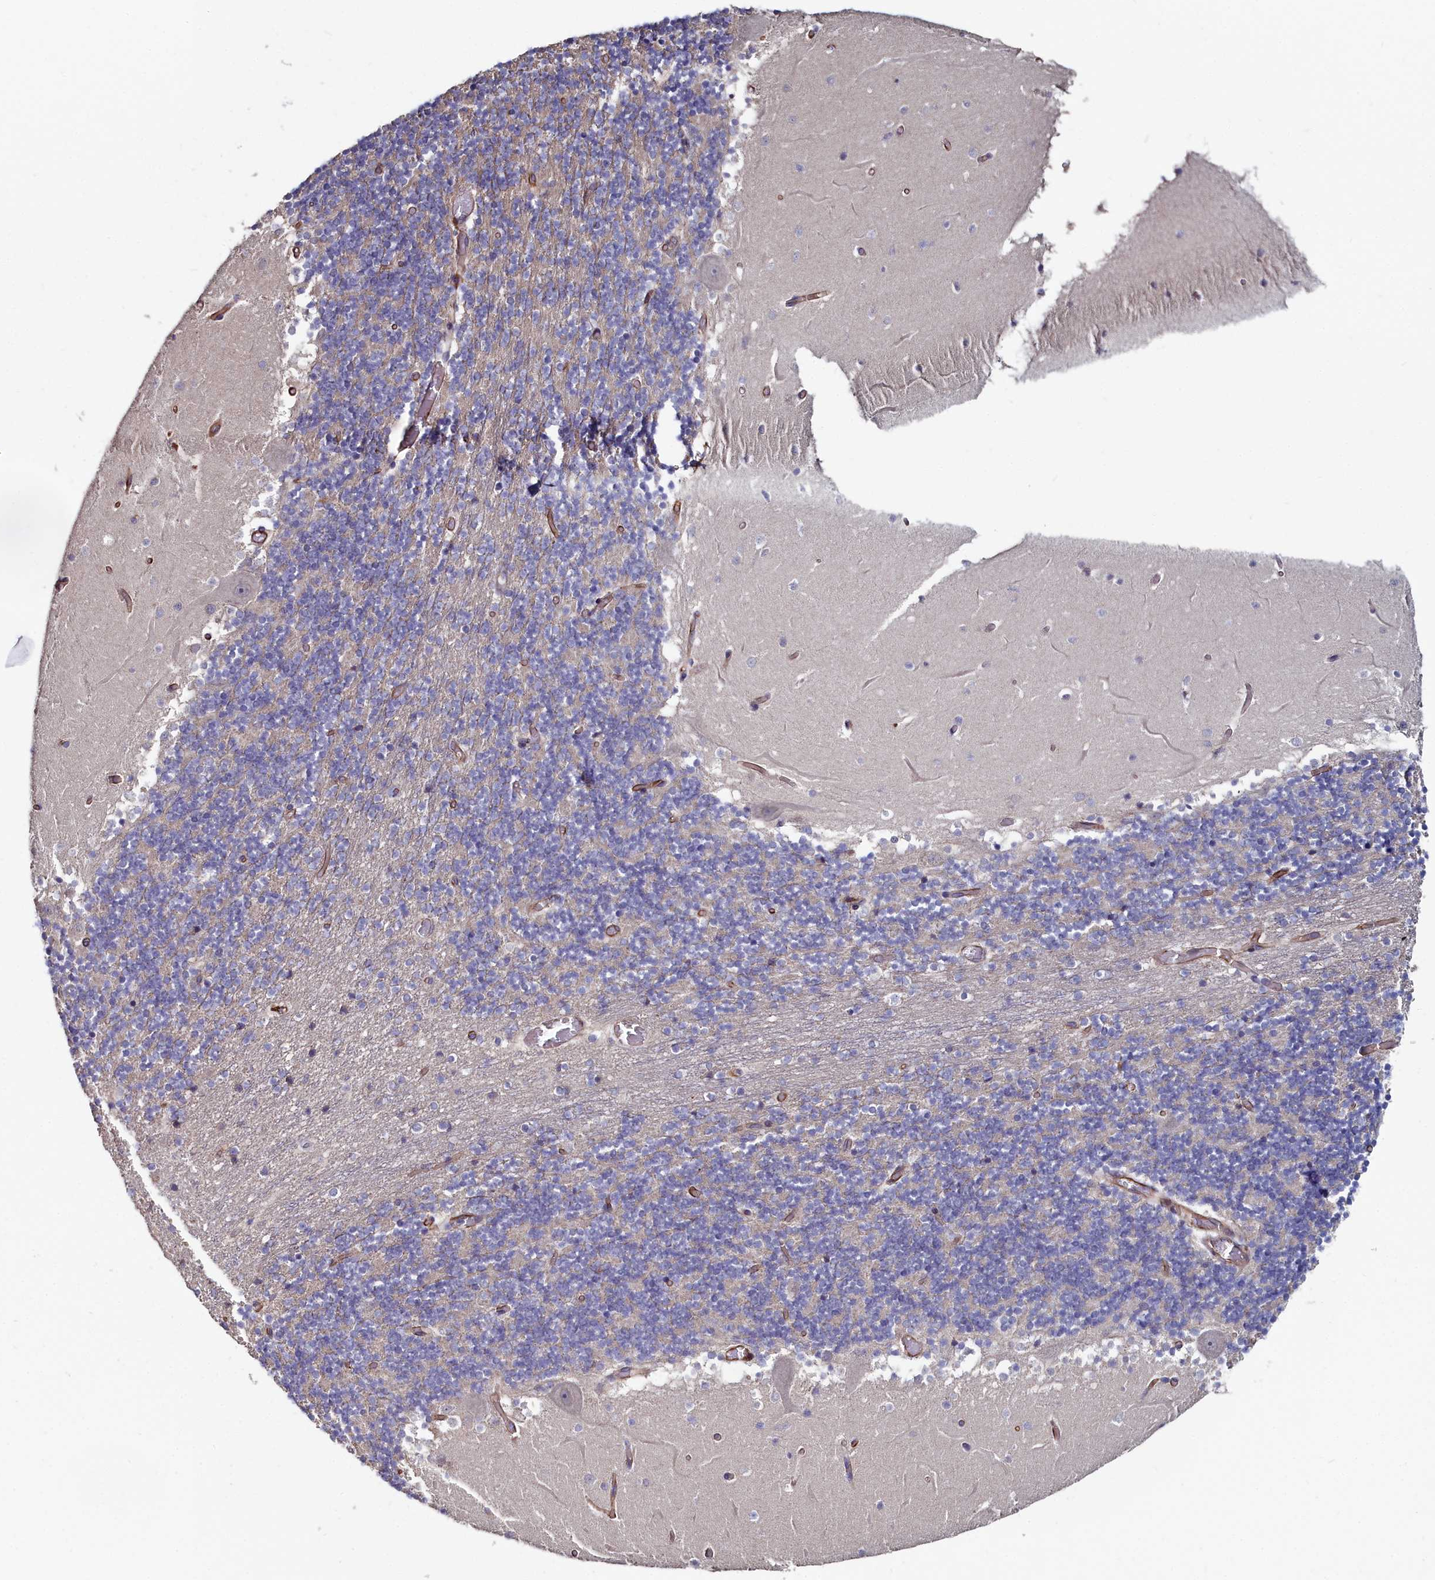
{"staining": {"intensity": "negative", "quantity": "none", "location": "none"}, "tissue": "cerebellum", "cell_type": "Cells in granular layer", "image_type": "normal", "snomed": [{"axis": "morphology", "description": "Normal tissue, NOS"}, {"axis": "topography", "description": "Cerebellum"}], "caption": "Protein analysis of benign cerebellum demonstrates no significant staining in cells in granular layer.", "gene": "C4orf19", "patient": {"sex": "female", "age": 28}}